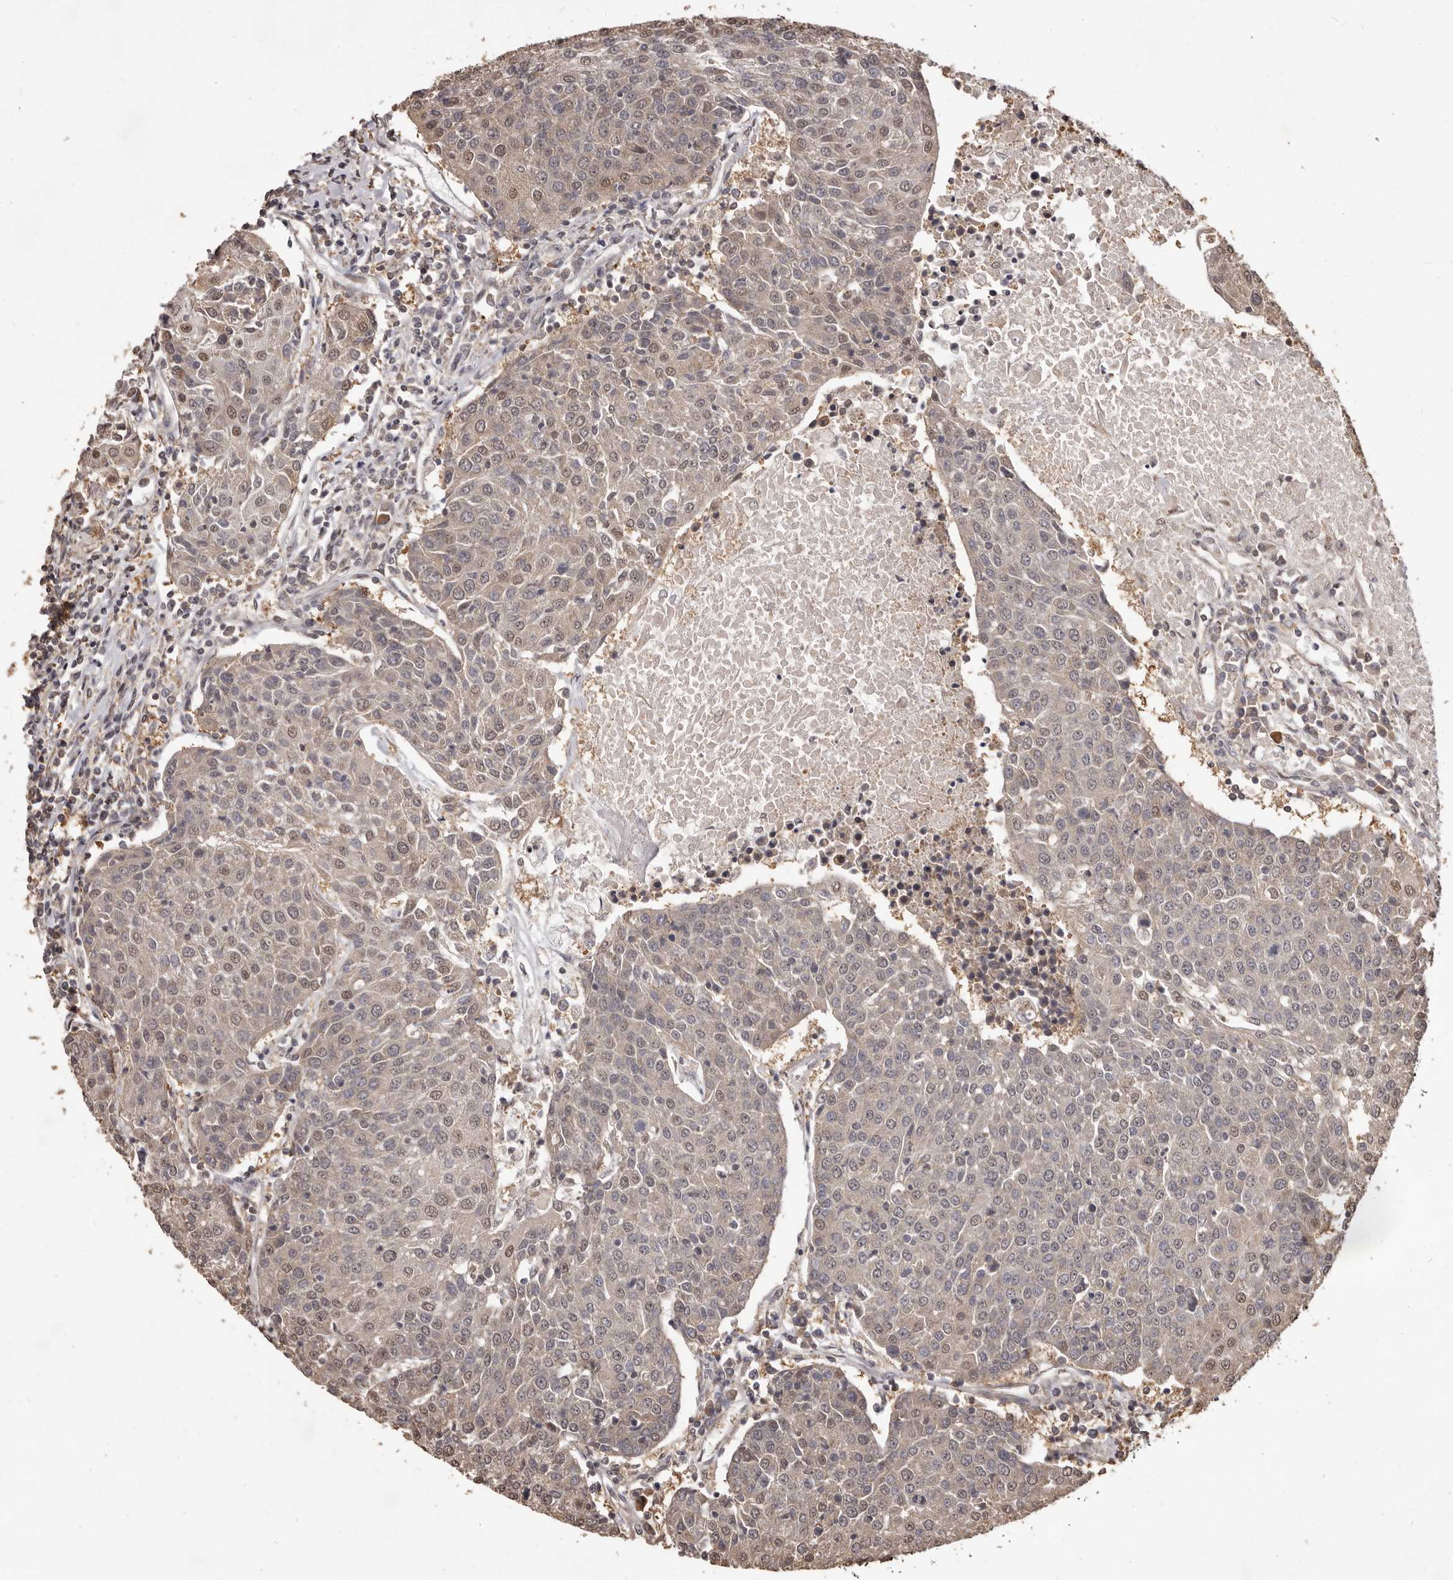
{"staining": {"intensity": "moderate", "quantity": ">75%", "location": "cytoplasmic/membranous,nuclear"}, "tissue": "urothelial cancer", "cell_type": "Tumor cells", "image_type": "cancer", "snomed": [{"axis": "morphology", "description": "Urothelial carcinoma, High grade"}, {"axis": "topography", "description": "Urinary bladder"}], "caption": "A high-resolution histopathology image shows immunohistochemistry (IHC) staining of urothelial cancer, which shows moderate cytoplasmic/membranous and nuclear positivity in approximately >75% of tumor cells.", "gene": "MTO1", "patient": {"sex": "female", "age": 85}}